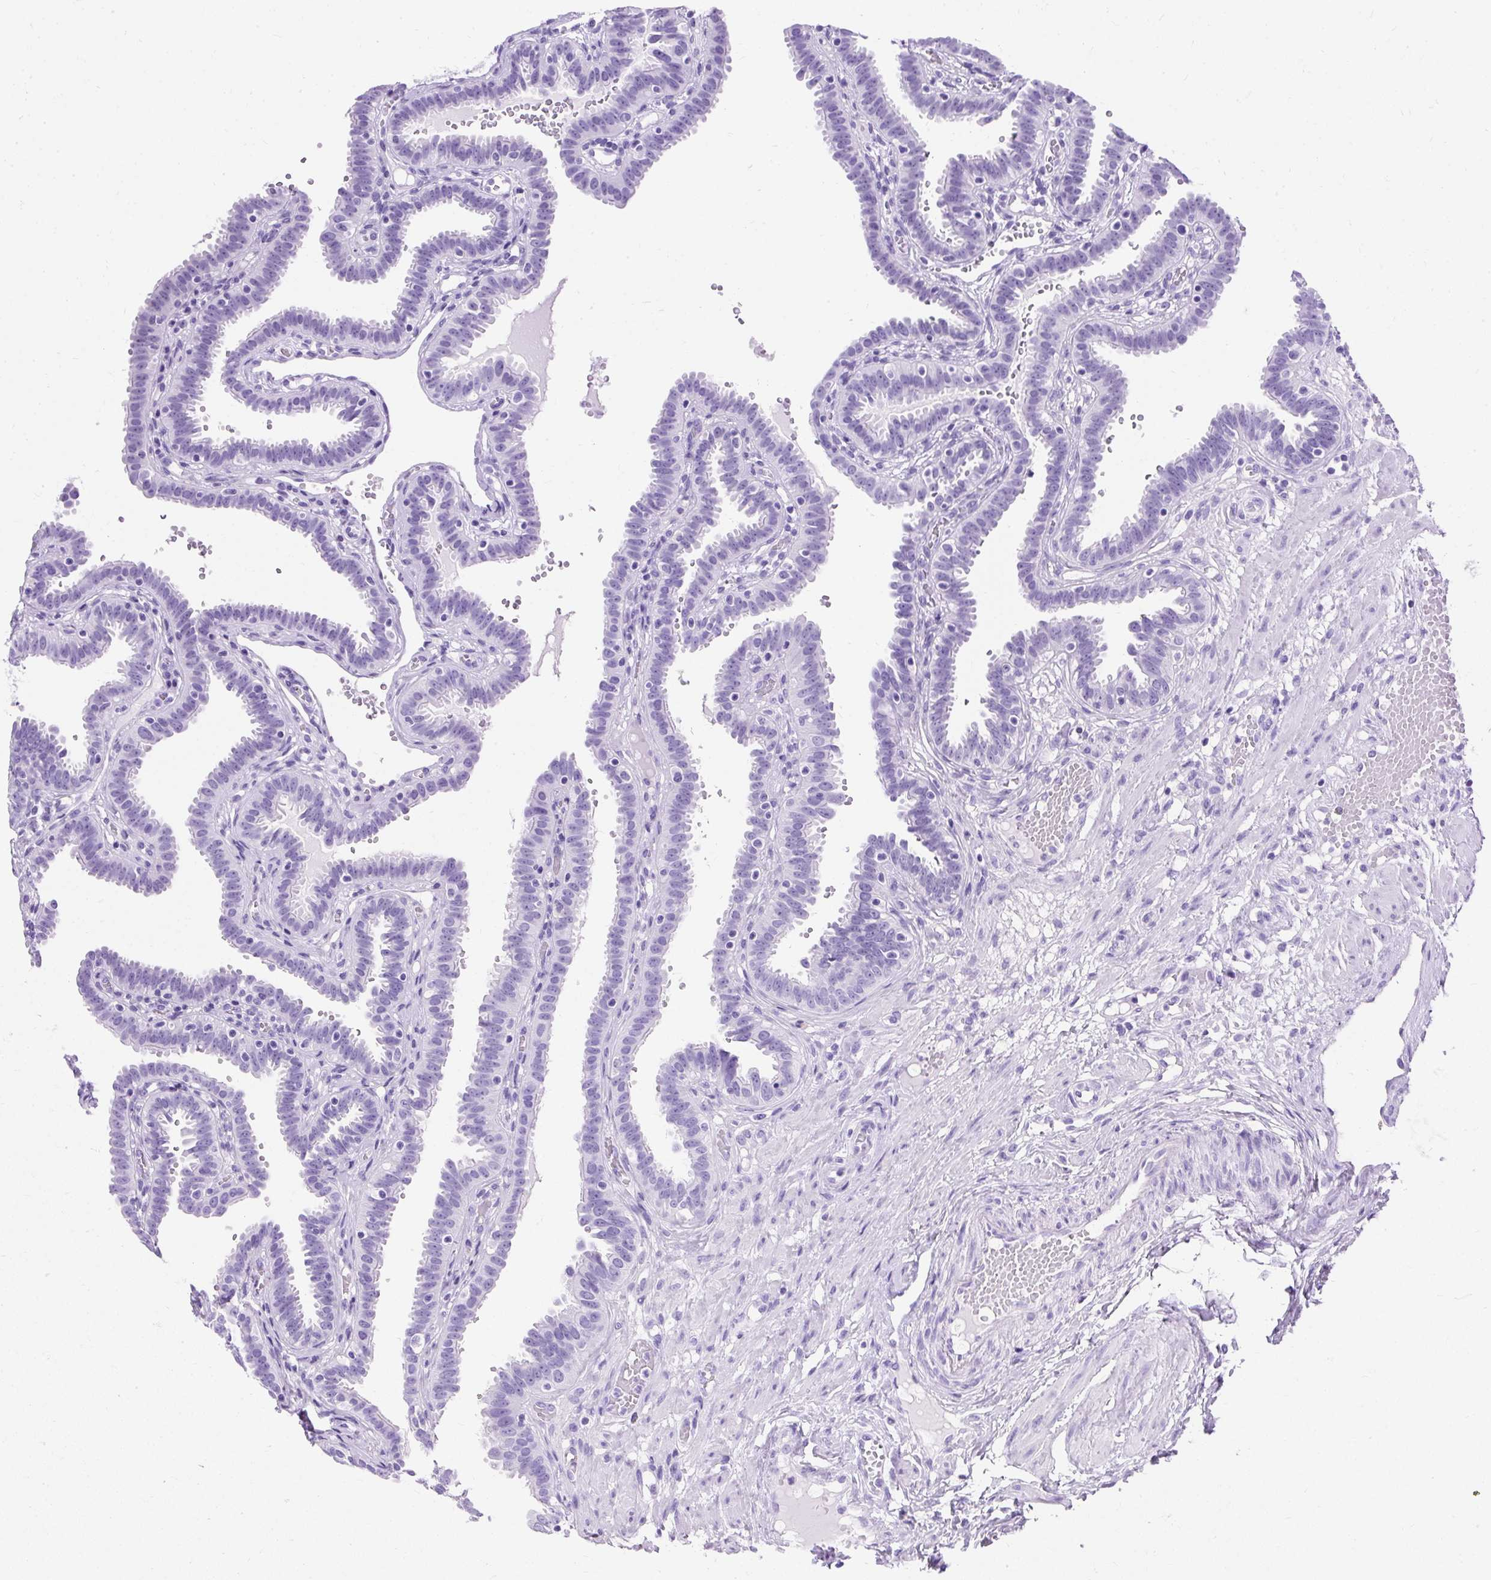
{"staining": {"intensity": "negative", "quantity": "none", "location": "none"}, "tissue": "fallopian tube", "cell_type": "Glandular cells", "image_type": "normal", "snomed": [{"axis": "morphology", "description": "Normal tissue, NOS"}, {"axis": "topography", "description": "Fallopian tube"}], "caption": "DAB (3,3'-diaminobenzidine) immunohistochemical staining of unremarkable fallopian tube exhibits no significant positivity in glandular cells. The staining was performed using DAB (3,3'-diaminobenzidine) to visualize the protein expression in brown, while the nuclei were stained in blue with hematoxylin (Magnification: 20x).", "gene": "PVALB", "patient": {"sex": "female", "age": 37}}